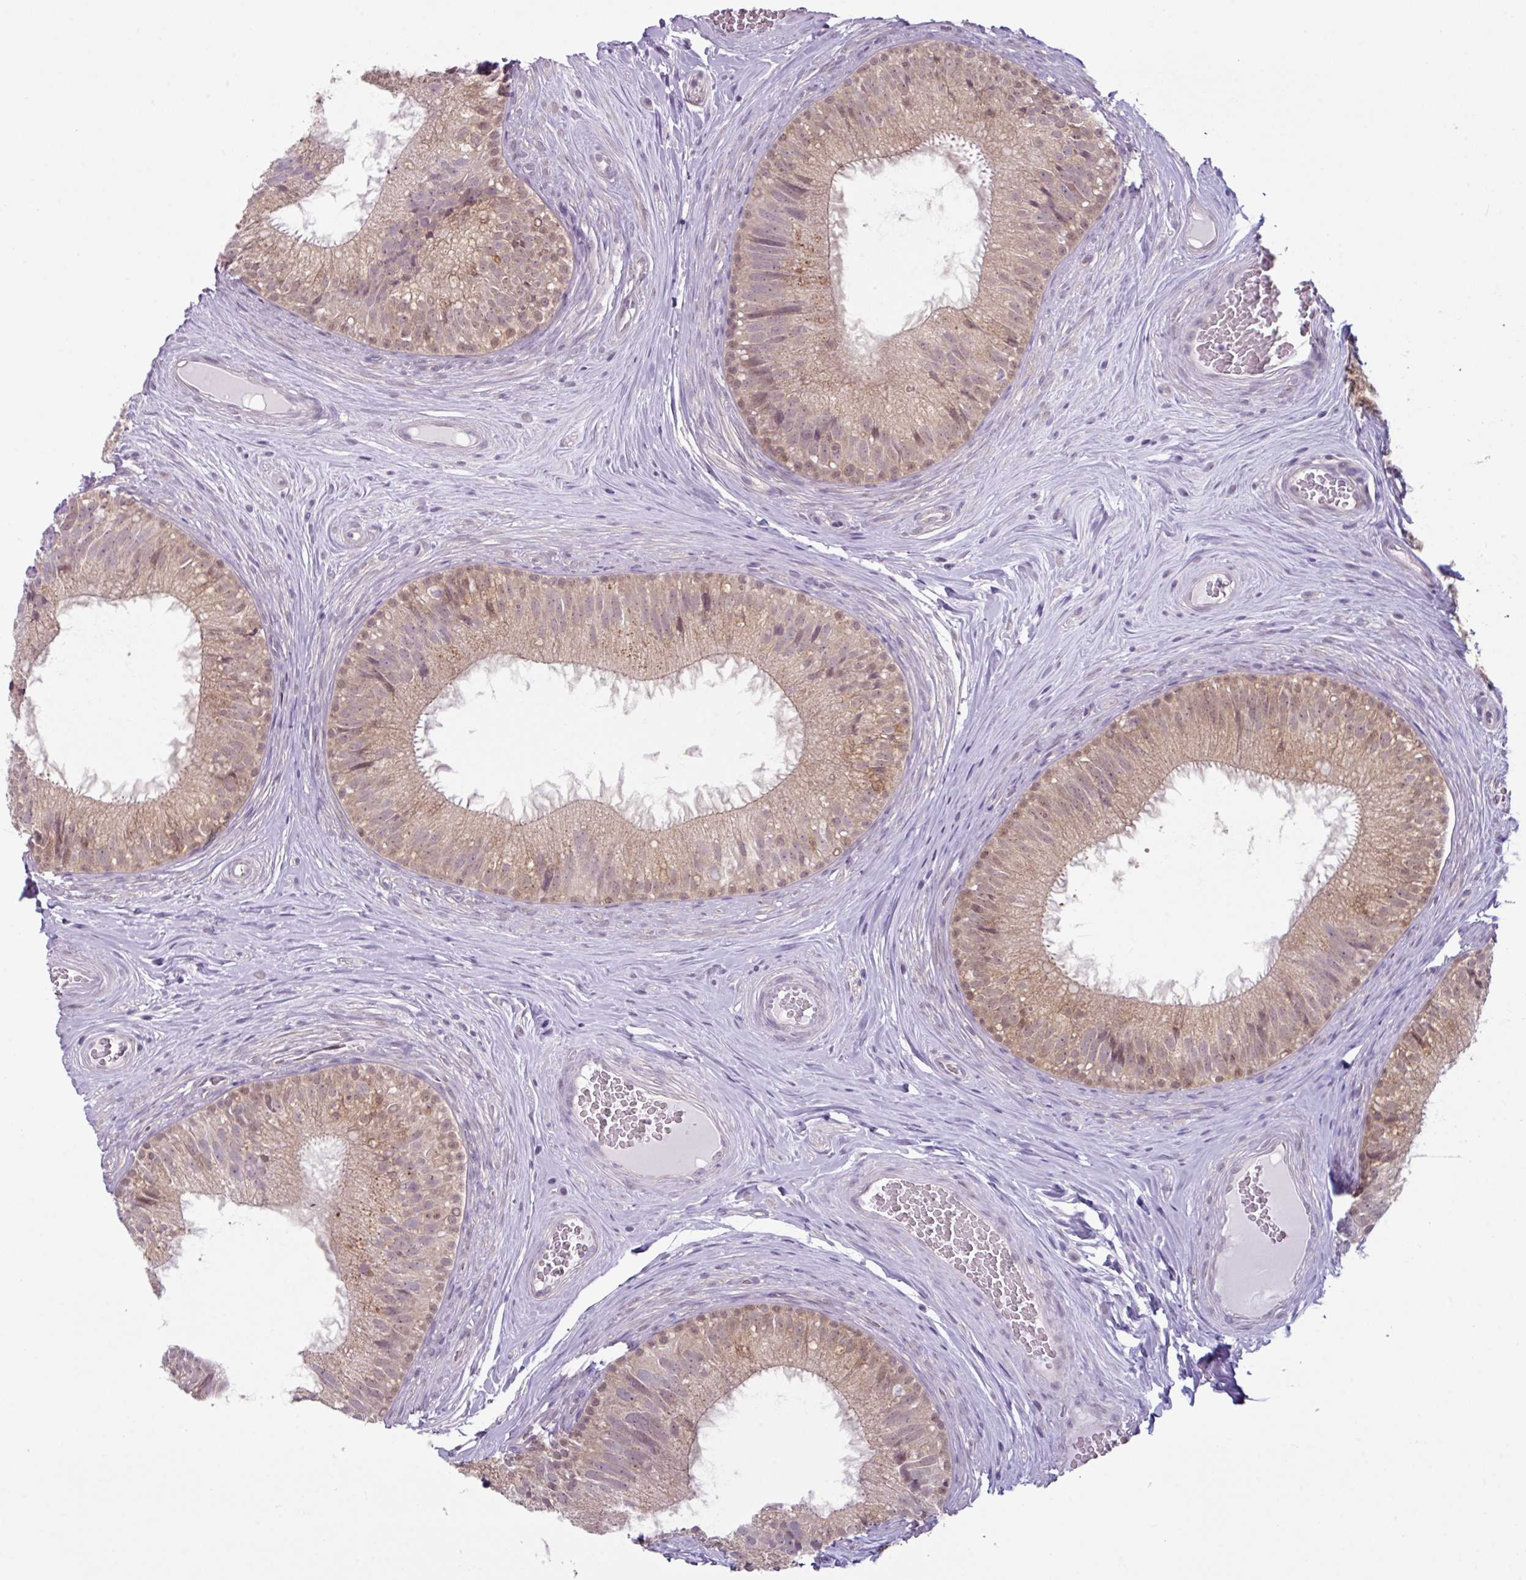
{"staining": {"intensity": "moderate", "quantity": ">75%", "location": "cytoplasmic/membranous,nuclear"}, "tissue": "epididymis", "cell_type": "Glandular cells", "image_type": "normal", "snomed": [{"axis": "morphology", "description": "Normal tissue, NOS"}, {"axis": "topography", "description": "Epididymis"}], "caption": "This image displays IHC staining of benign epididymis, with medium moderate cytoplasmic/membranous,nuclear staining in approximately >75% of glandular cells.", "gene": "TTLL12", "patient": {"sex": "male", "age": 34}}